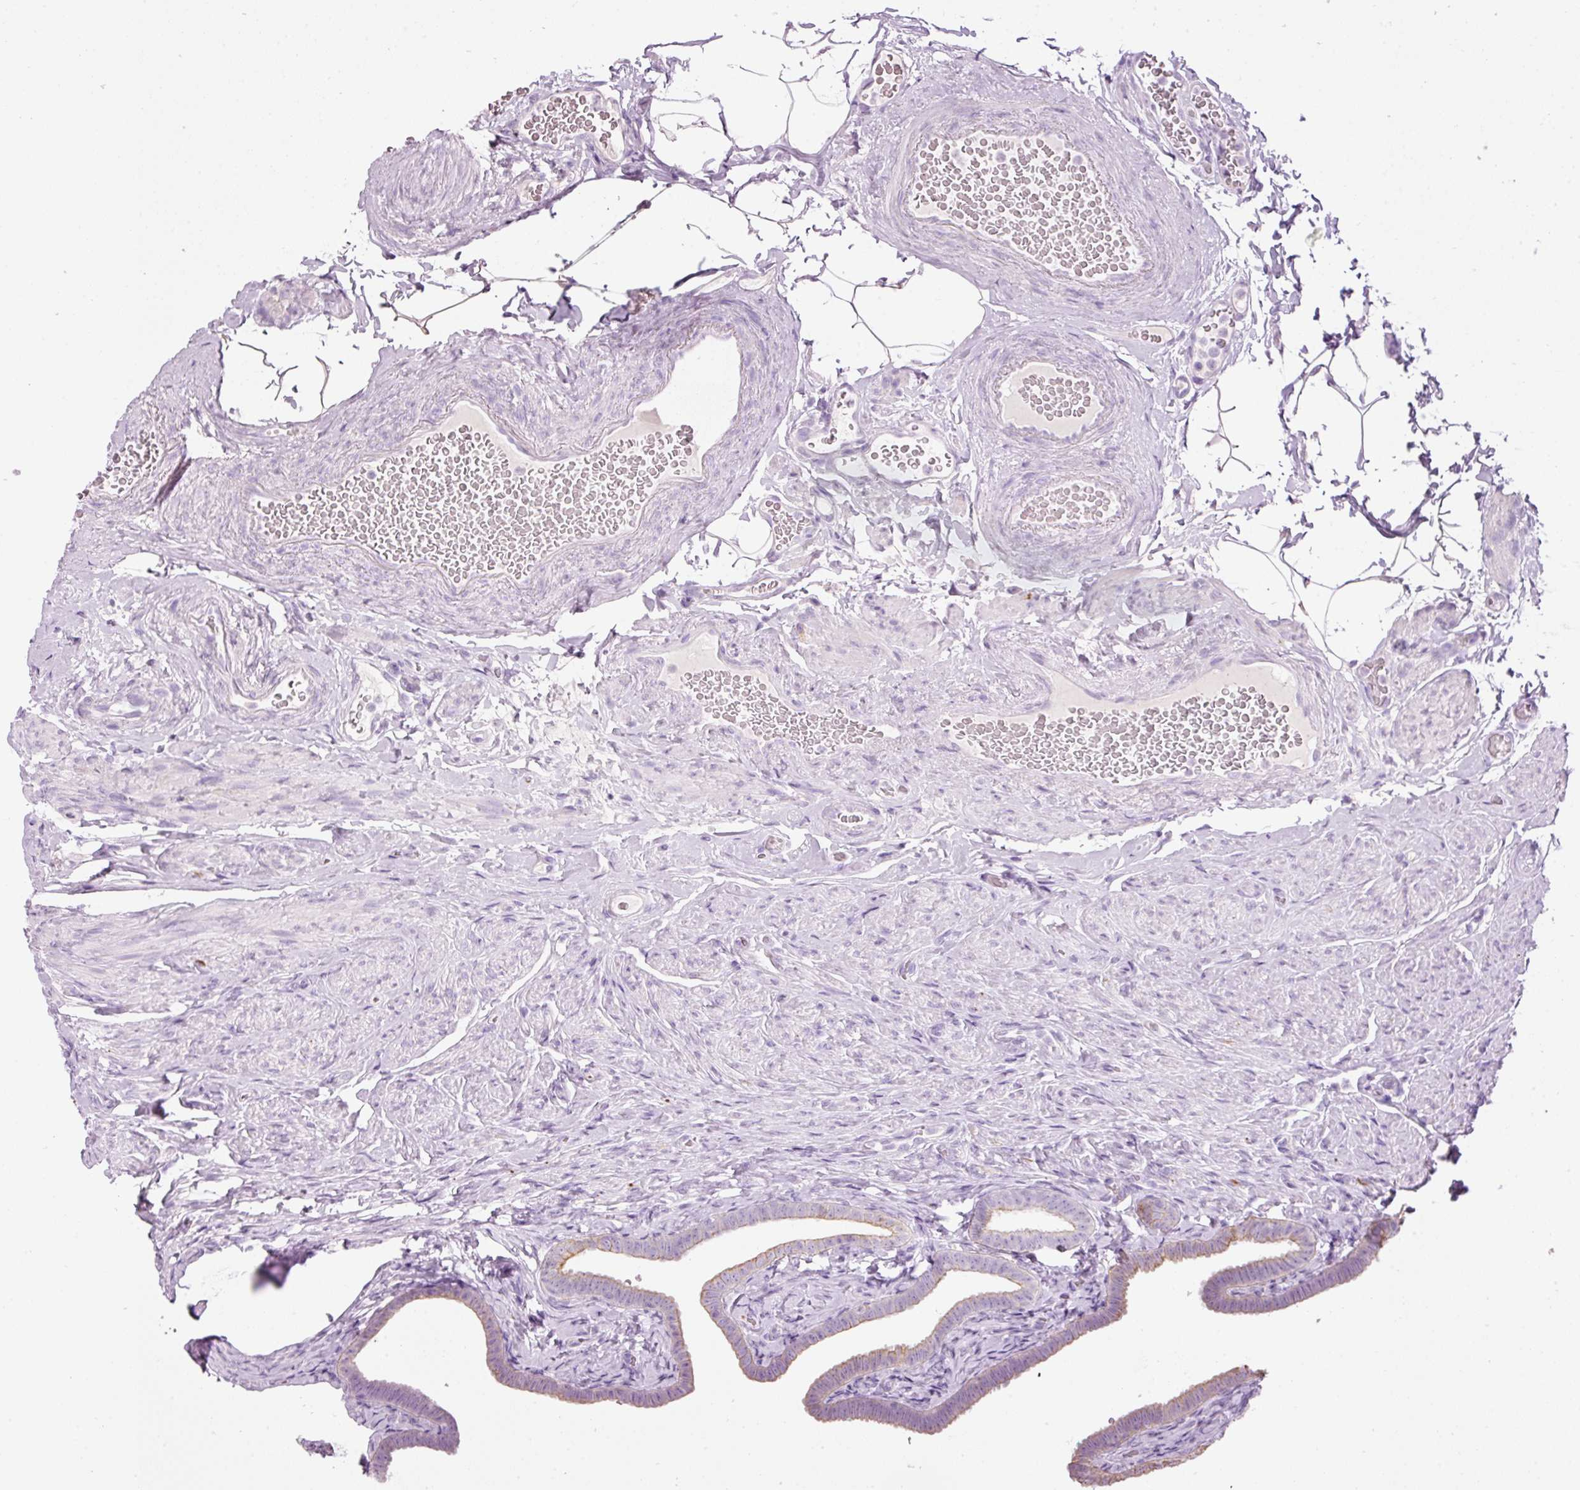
{"staining": {"intensity": "moderate", "quantity": "25%-75%", "location": "cytoplasmic/membranous"}, "tissue": "fallopian tube", "cell_type": "Glandular cells", "image_type": "normal", "snomed": [{"axis": "morphology", "description": "Normal tissue, NOS"}, {"axis": "topography", "description": "Fallopian tube"}], "caption": "Brown immunohistochemical staining in normal human fallopian tube reveals moderate cytoplasmic/membranous staining in approximately 25%-75% of glandular cells. The protein of interest is shown in brown color, while the nuclei are stained blue.", "gene": "CARD16", "patient": {"sex": "female", "age": 69}}